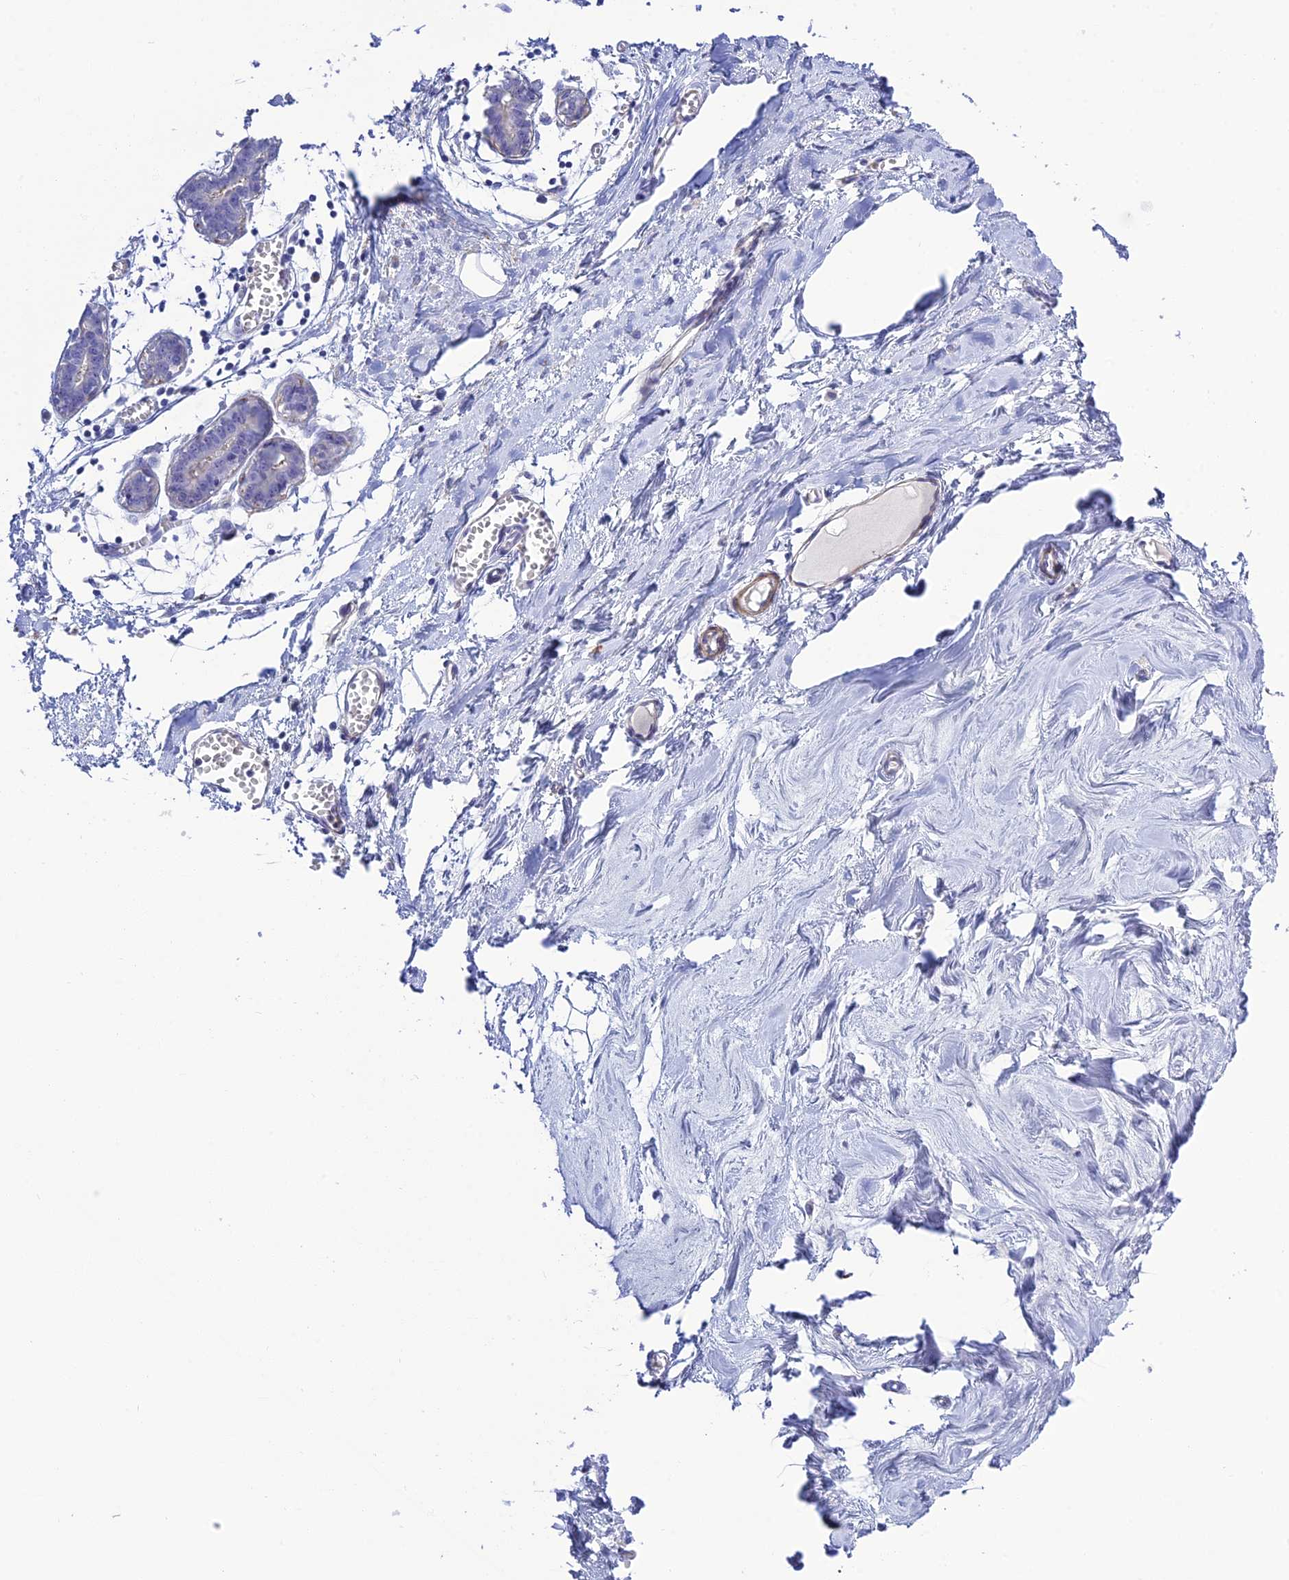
{"staining": {"intensity": "negative", "quantity": "none", "location": "none"}, "tissue": "breast", "cell_type": "Adipocytes", "image_type": "normal", "snomed": [{"axis": "morphology", "description": "Normal tissue, NOS"}, {"axis": "topography", "description": "Breast"}], "caption": "Immunohistochemical staining of unremarkable breast exhibits no significant expression in adipocytes. (DAB (3,3'-diaminobenzidine) IHC, high magnification).", "gene": "ZDHHC16", "patient": {"sex": "female", "age": 27}}